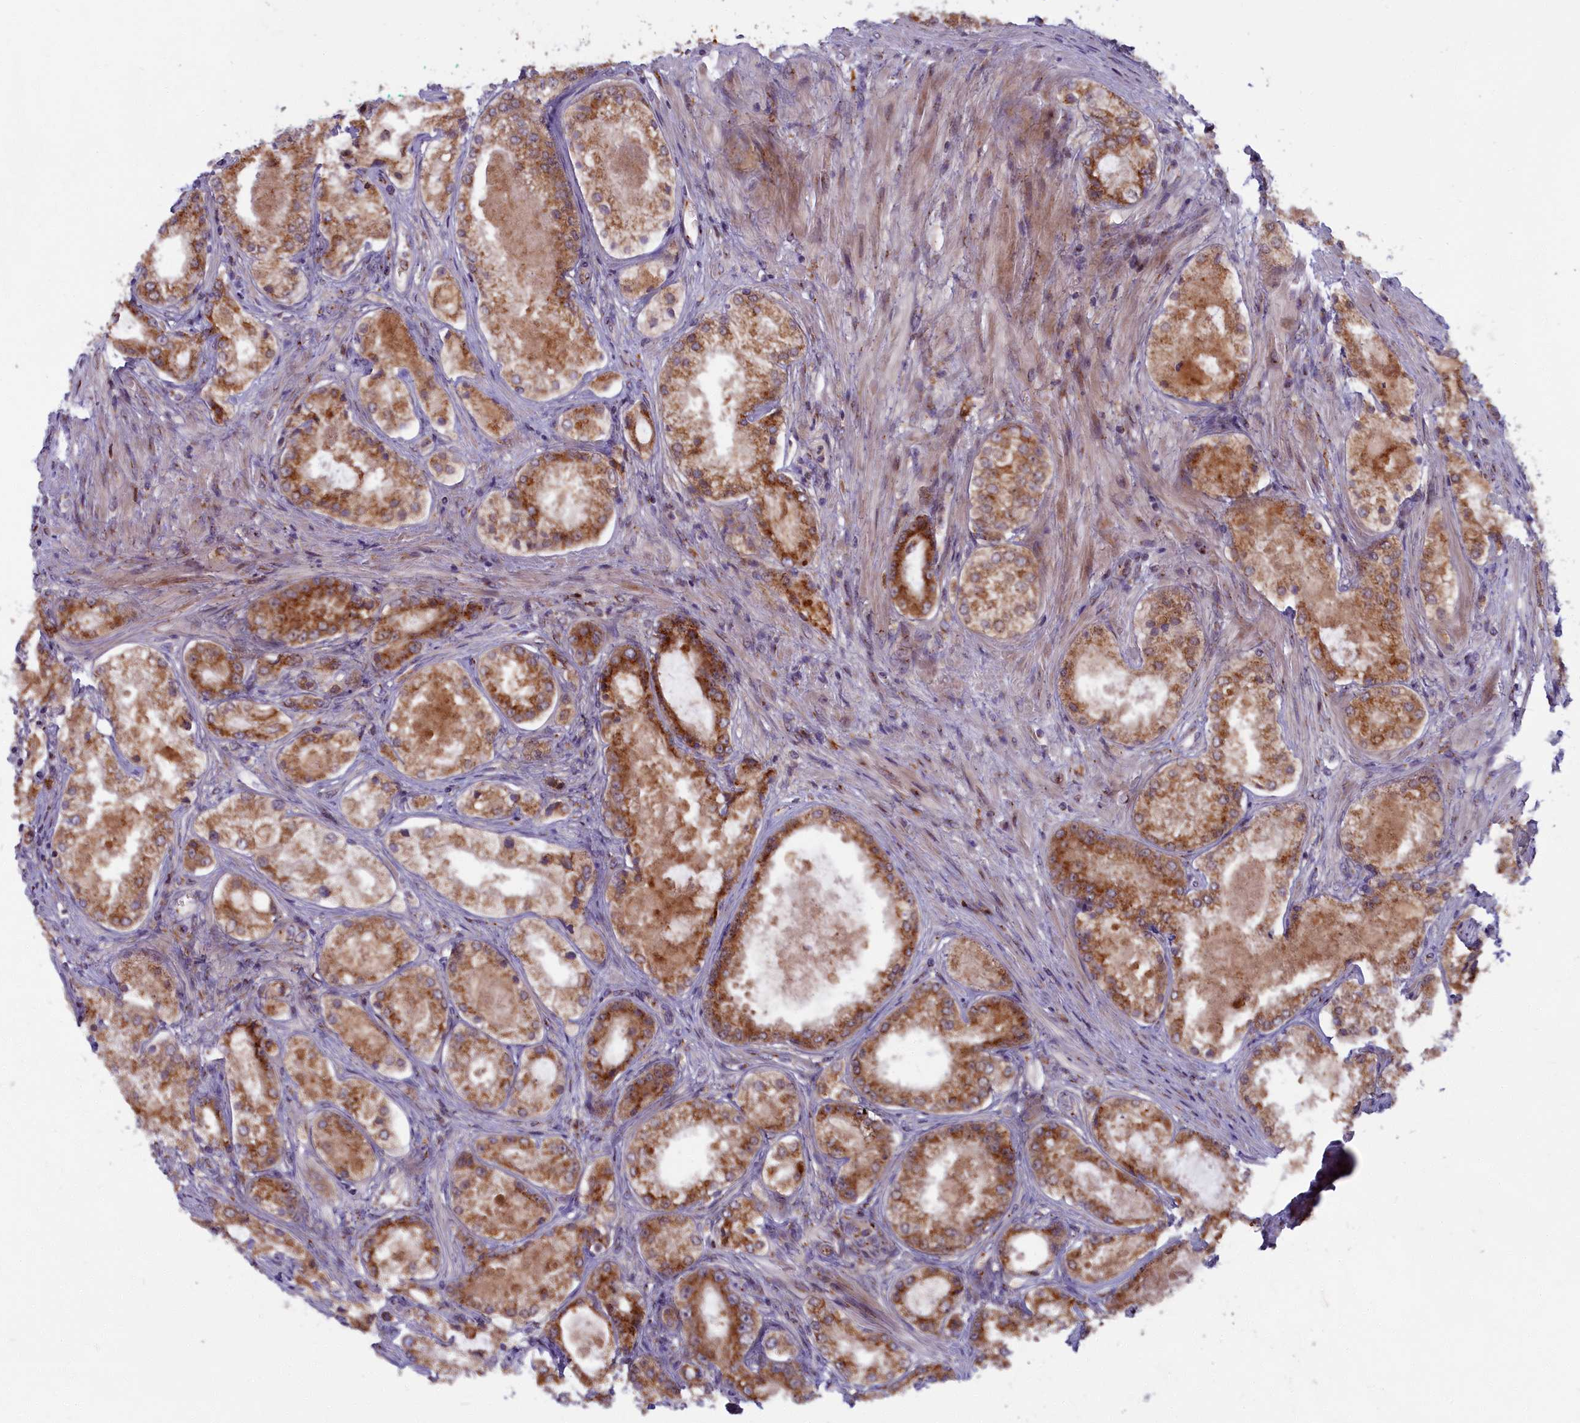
{"staining": {"intensity": "moderate", "quantity": ">75%", "location": "cytoplasmic/membranous"}, "tissue": "prostate cancer", "cell_type": "Tumor cells", "image_type": "cancer", "snomed": [{"axis": "morphology", "description": "Adenocarcinoma, Low grade"}, {"axis": "topography", "description": "Prostate"}], "caption": "Prostate cancer stained for a protein (brown) reveals moderate cytoplasmic/membranous positive positivity in about >75% of tumor cells.", "gene": "BLVRB", "patient": {"sex": "male", "age": 68}}